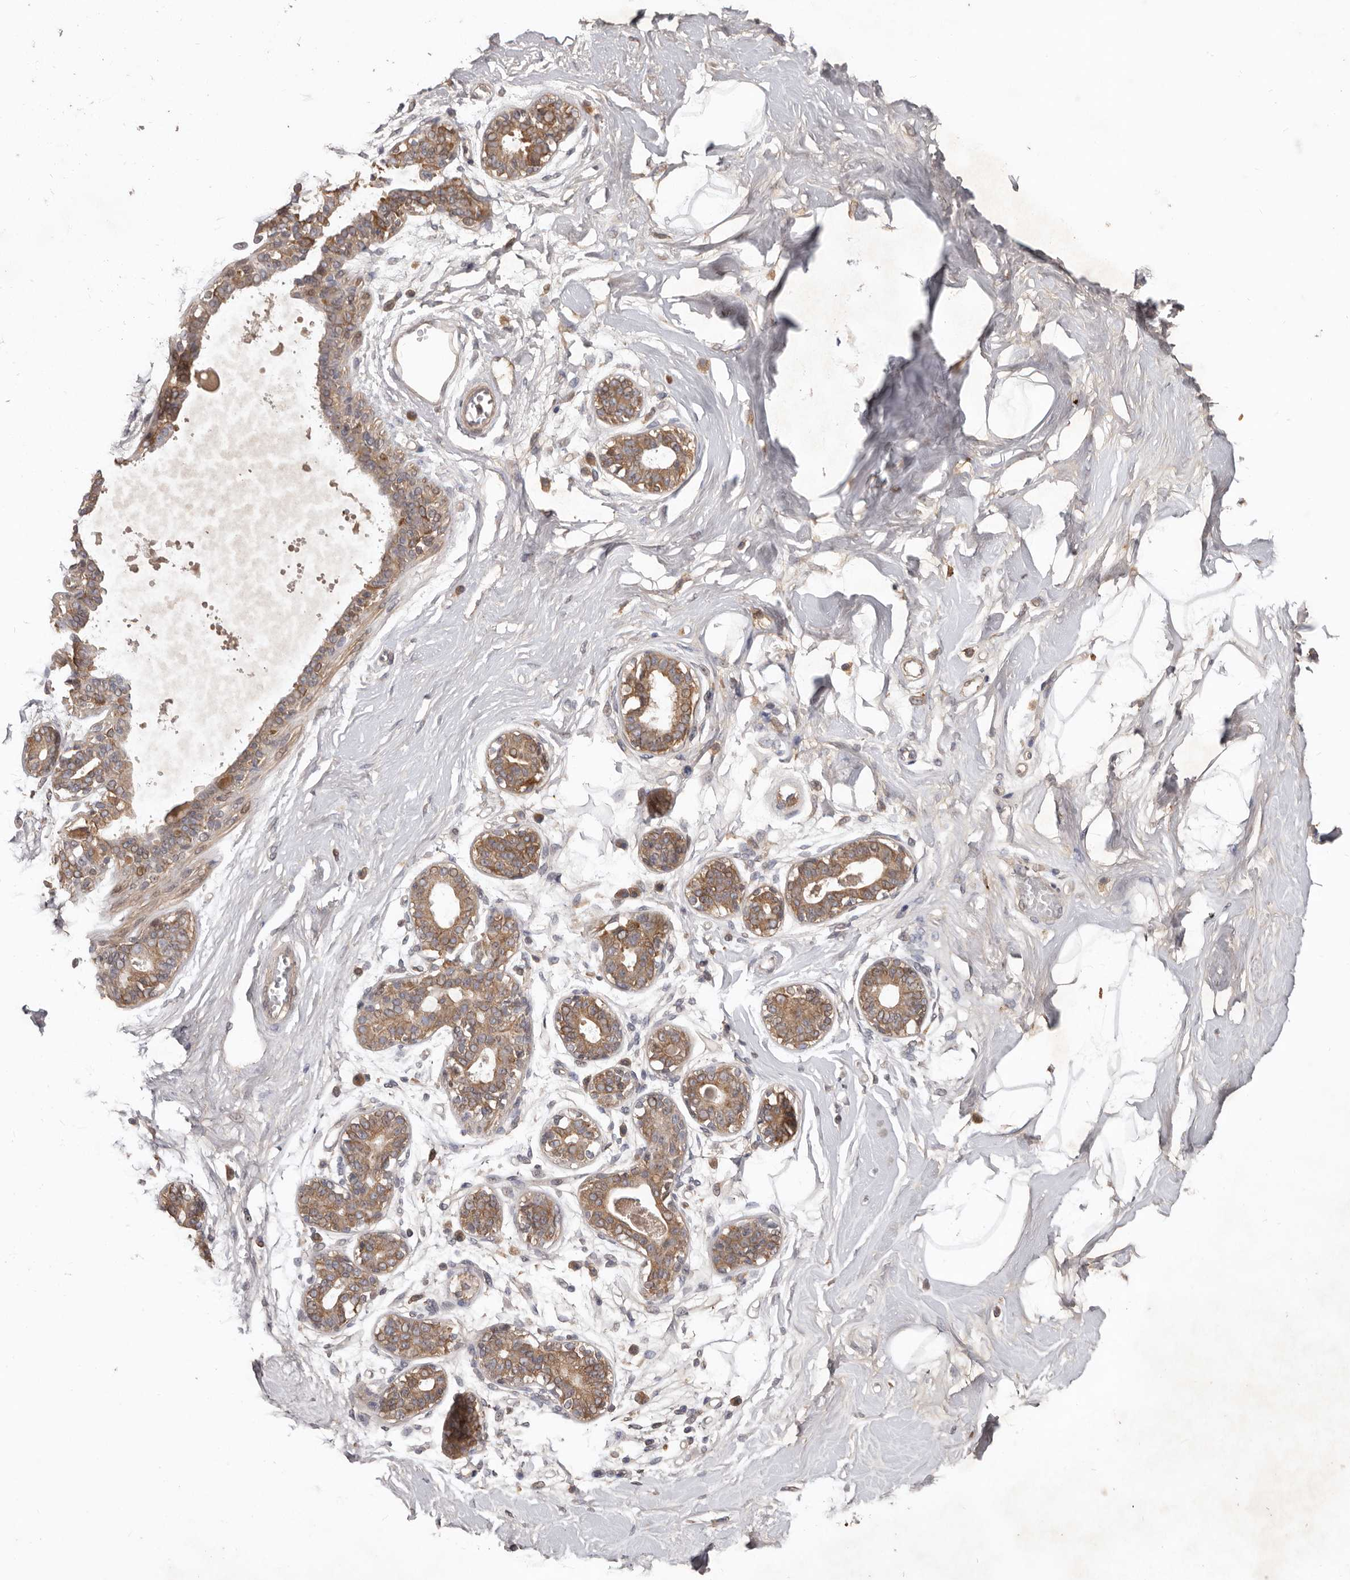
{"staining": {"intensity": "negative", "quantity": "none", "location": "none"}, "tissue": "breast", "cell_type": "Adipocytes", "image_type": "normal", "snomed": [{"axis": "morphology", "description": "Normal tissue, NOS"}, {"axis": "topography", "description": "Breast"}], "caption": "High power microscopy image of an immunohistochemistry histopathology image of unremarkable breast, revealing no significant positivity in adipocytes. Brightfield microscopy of IHC stained with DAB (3,3'-diaminobenzidine) (brown) and hematoxylin (blue), captured at high magnification.", "gene": "NMUR1", "patient": {"sex": "female", "age": 45}}